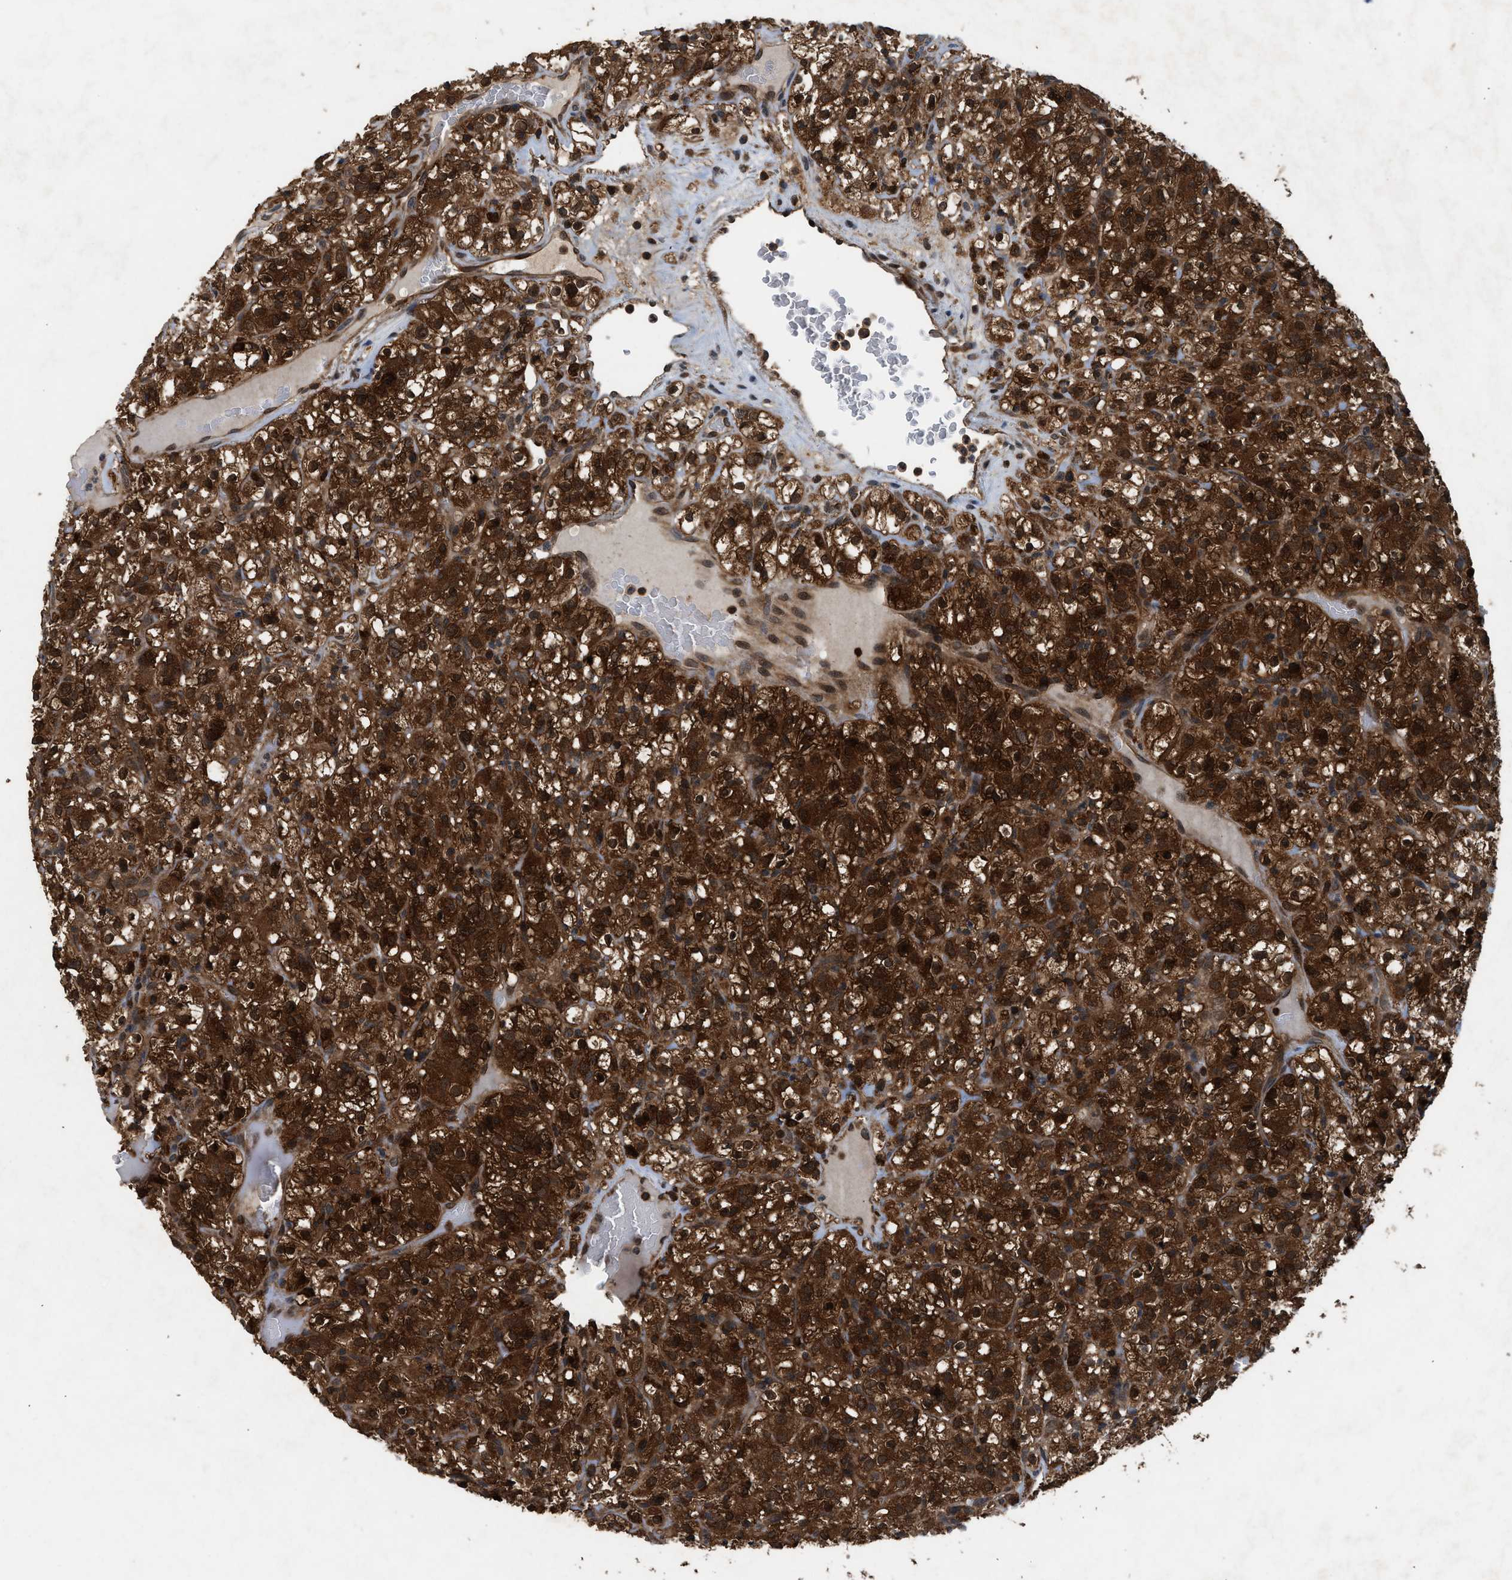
{"staining": {"intensity": "strong", "quantity": ">75%", "location": "cytoplasmic/membranous,nuclear"}, "tissue": "renal cancer", "cell_type": "Tumor cells", "image_type": "cancer", "snomed": [{"axis": "morphology", "description": "Normal tissue, NOS"}, {"axis": "morphology", "description": "Adenocarcinoma, NOS"}, {"axis": "topography", "description": "Kidney"}], "caption": "Brown immunohistochemical staining in human renal cancer demonstrates strong cytoplasmic/membranous and nuclear positivity in about >75% of tumor cells. (DAB (3,3'-diaminobenzidine) IHC, brown staining for protein, blue staining for nuclei).", "gene": "OXSR1", "patient": {"sex": "female", "age": 72}}